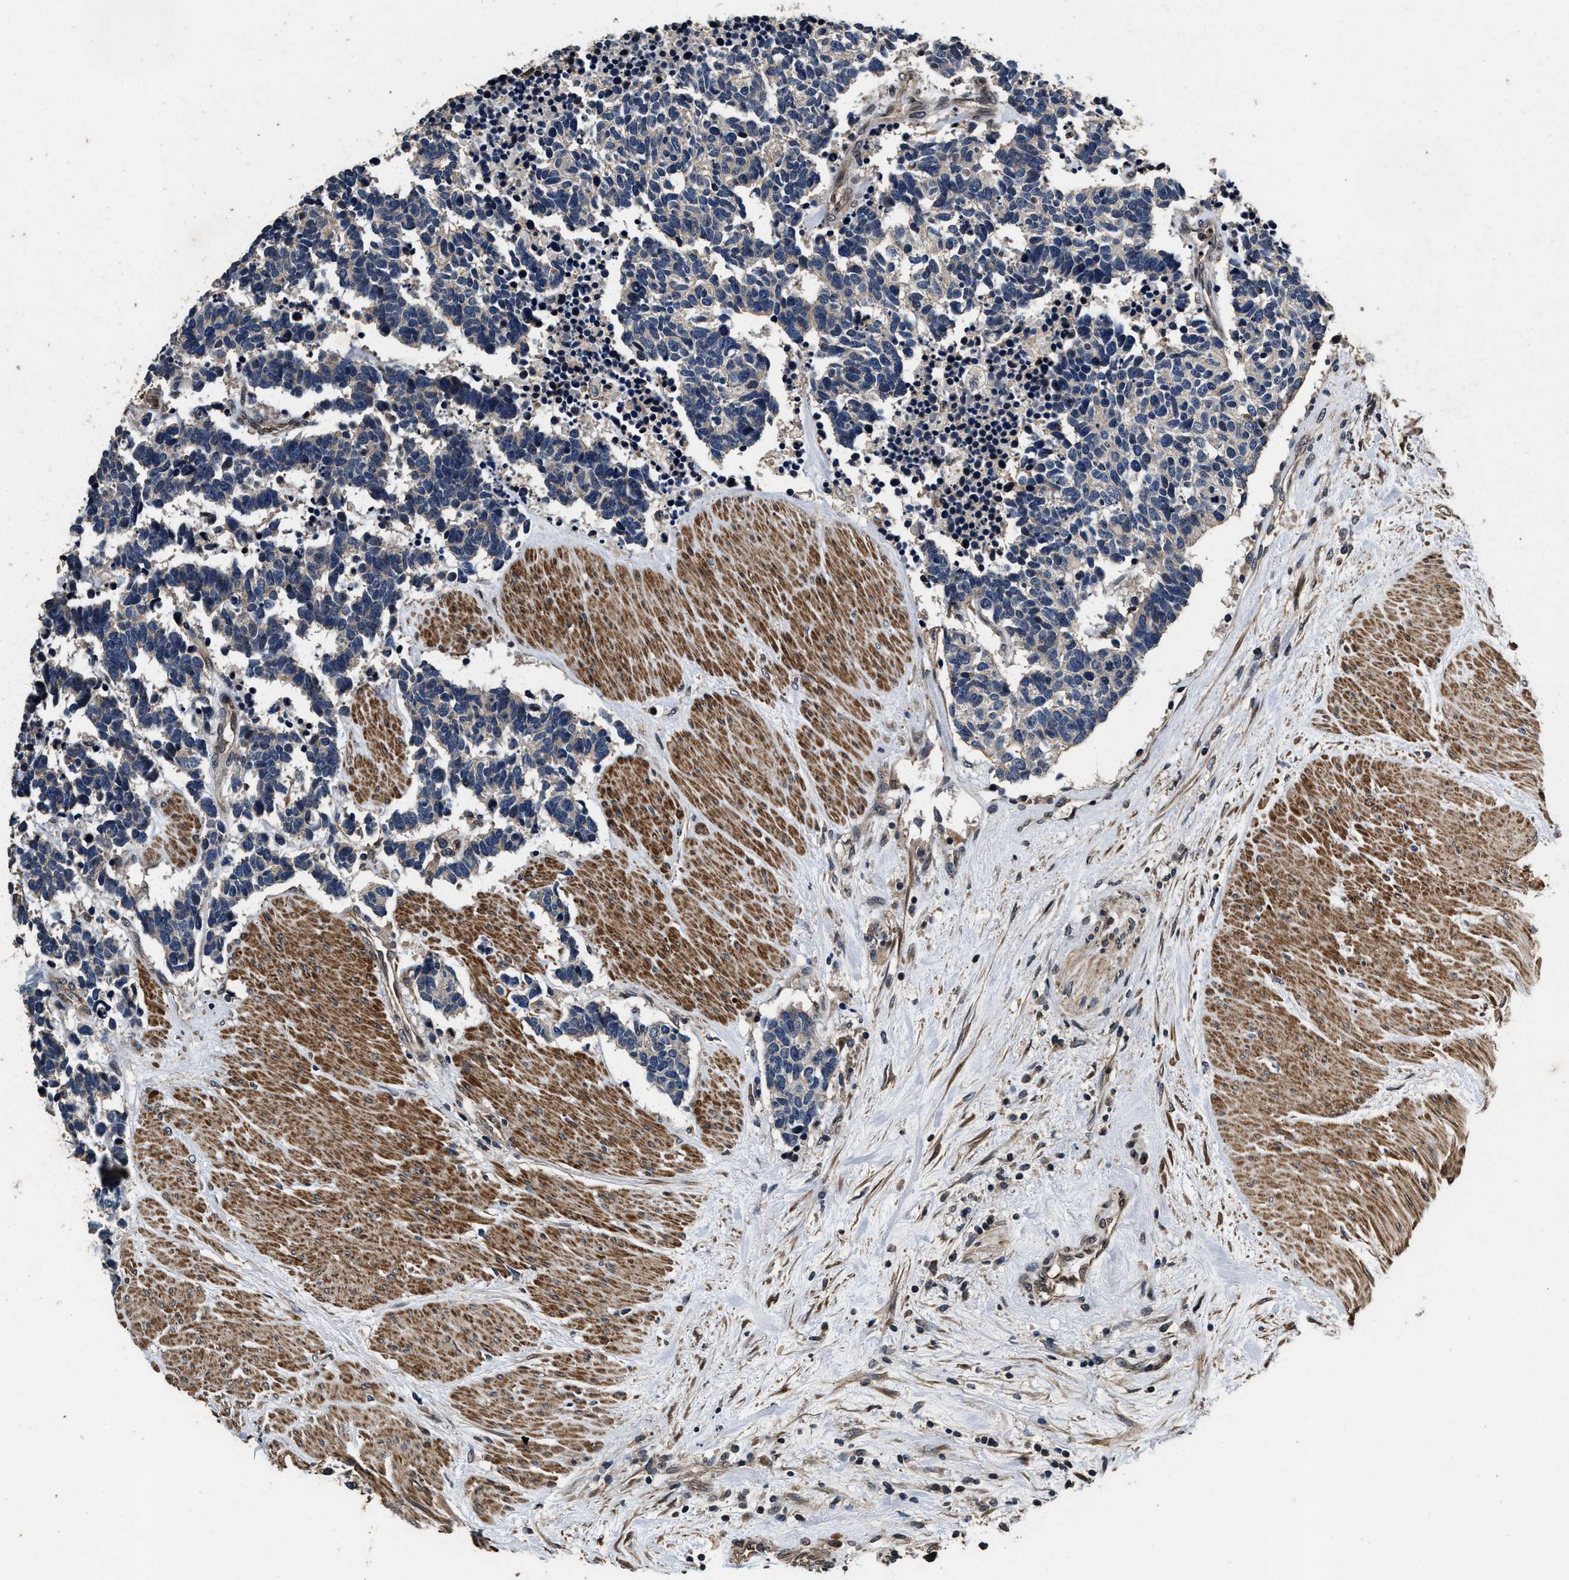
{"staining": {"intensity": "weak", "quantity": "<25%", "location": "cytoplasmic/membranous"}, "tissue": "carcinoid", "cell_type": "Tumor cells", "image_type": "cancer", "snomed": [{"axis": "morphology", "description": "Carcinoma, NOS"}, {"axis": "morphology", "description": "Carcinoid, malignant, NOS"}, {"axis": "topography", "description": "Urinary bladder"}], "caption": "This is an immunohistochemistry (IHC) histopathology image of carcinoid. There is no positivity in tumor cells.", "gene": "ACCS", "patient": {"sex": "male", "age": 57}}